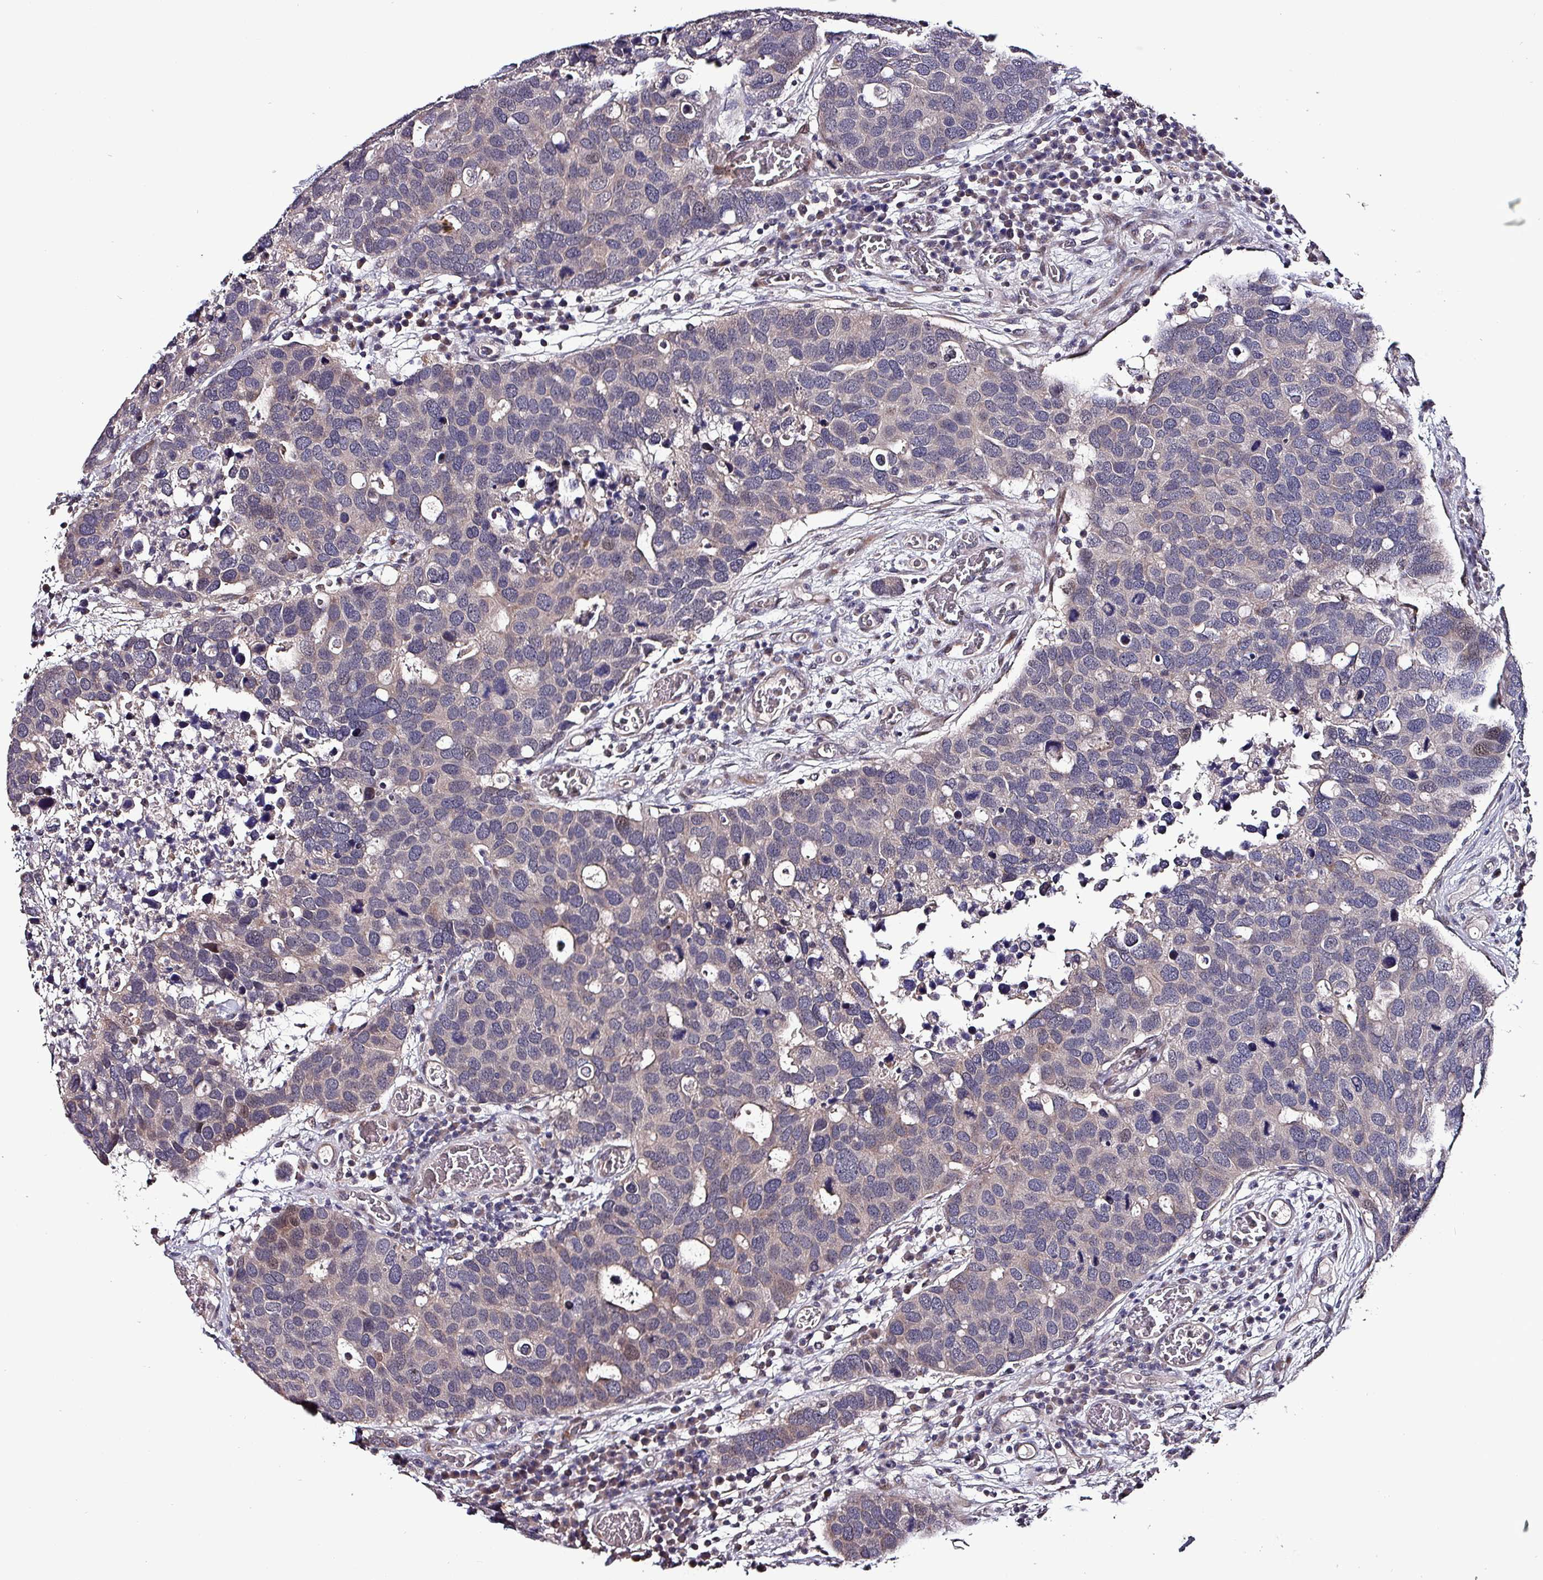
{"staining": {"intensity": "negative", "quantity": "none", "location": "none"}, "tissue": "breast cancer", "cell_type": "Tumor cells", "image_type": "cancer", "snomed": [{"axis": "morphology", "description": "Duct carcinoma"}, {"axis": "topography", "description": "Breast"}], "caption": "The image shows no significant positivity in tumor cells of breast invasive ductal carcinoma.", "gene": "GRAPL", "patient": {"sex": "female", "age": 83}}